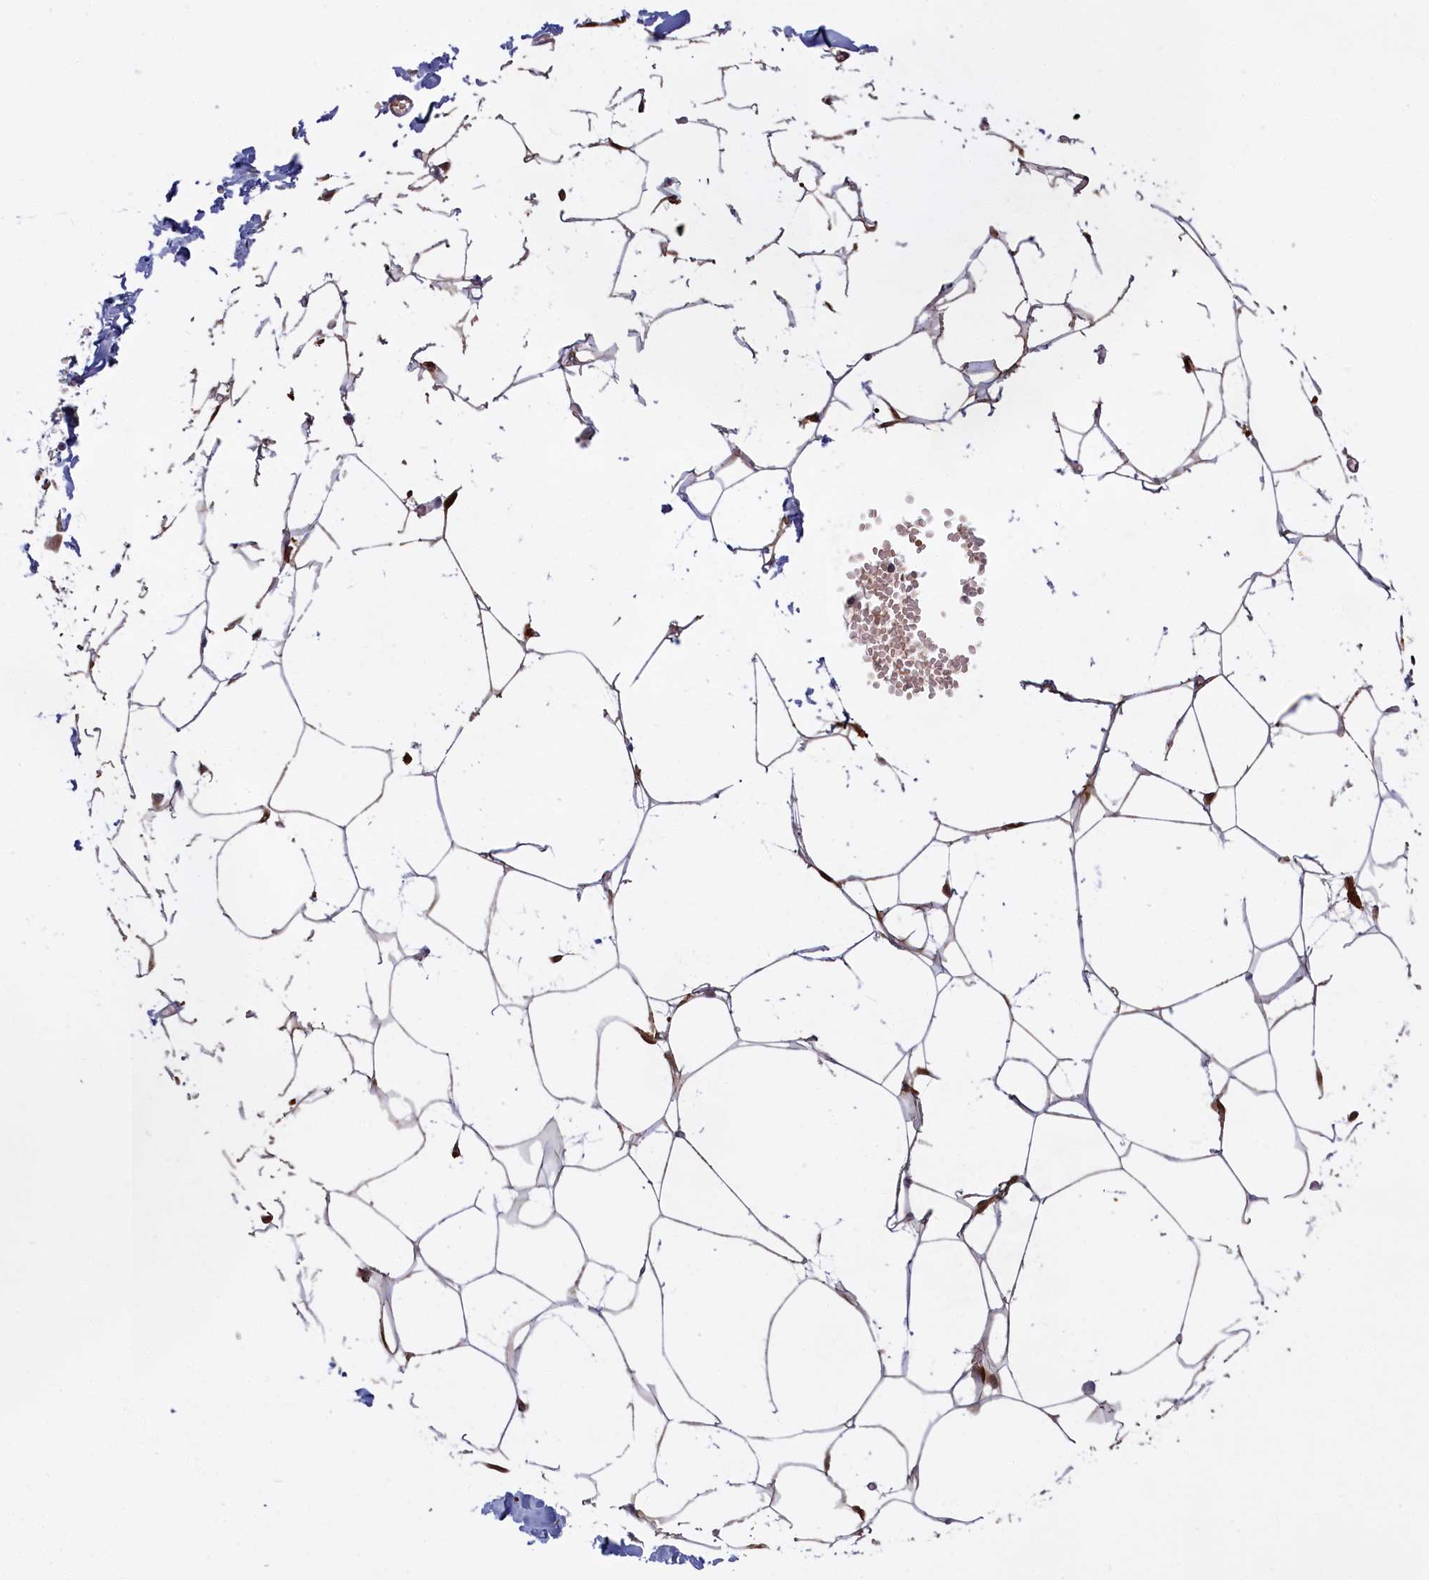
{"staining": {"intensity": "moderate", "quantity": ">75%", "location": "cytoplasmic/membranous"}, "tissue": "breast", "cell_type": "Adipocytes", "image_type": "normal", "snomed": [{"axis": "morphology", "description": "Normal tissue, NOS"}, {"axis": "topography", "description": "Breast"}], "caption": "IHC of benign breast demonstrates medium levels of moderate cytoplasmic/membranous staining in about >75% of adipocytes.", "gene": "BLVRB", "patient": {"sex": "female", "age": 27}}